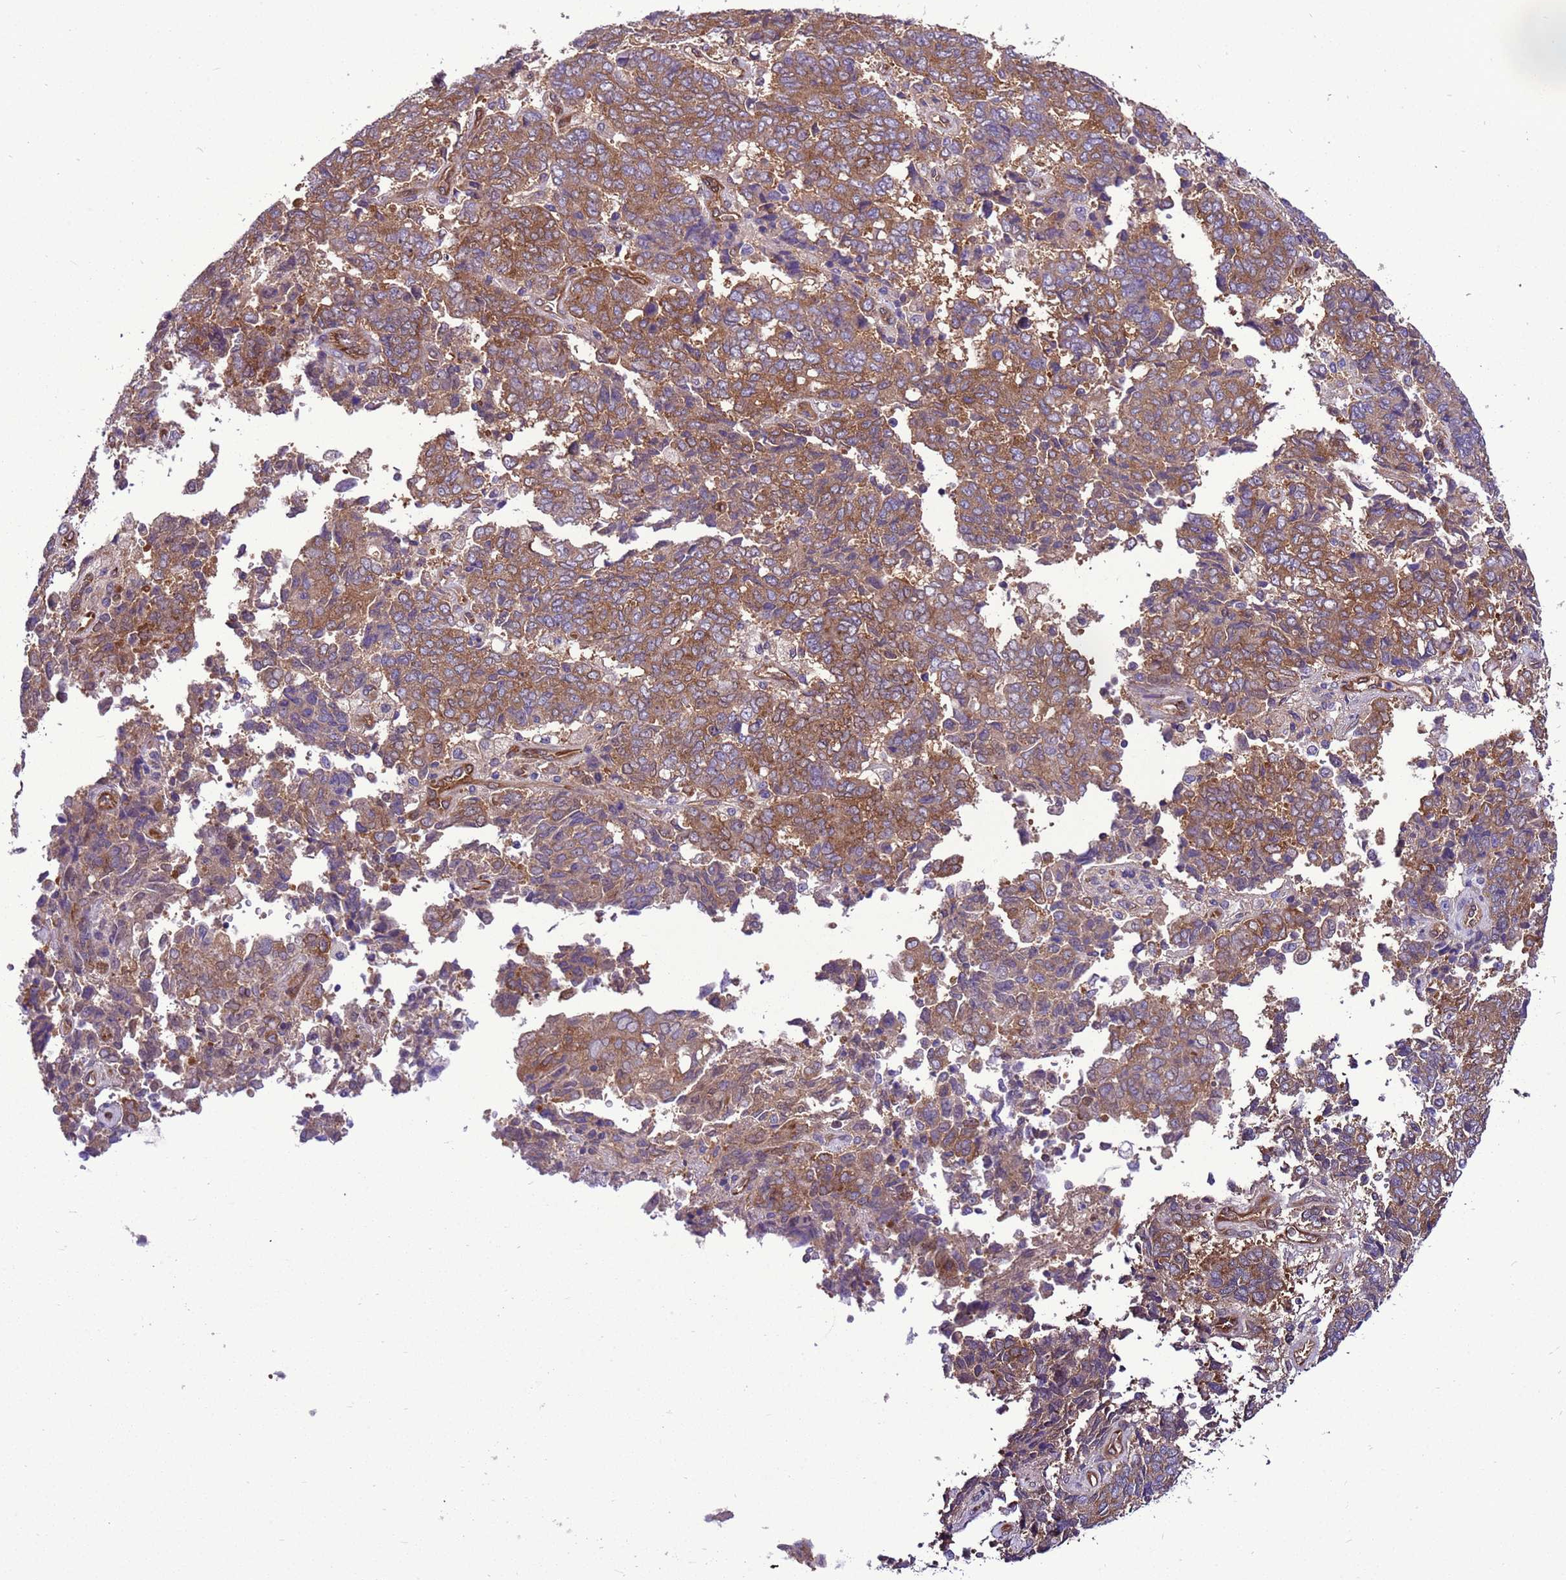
{"staining": {"intensity": "strong", "quantity": ">75%", "location": "cytoplasmic/membranous"}, "tissue": "endometrial cancer", "cell_type": "Tumor cells", "image_type": "cancer", "snomed": [{"axis": "morphology", "description": "Adenocarcinoma, NOS"}, {"axis": "topography", "description": "Endometrium"}], "caption": "About >75% of tumor cells in endometrial cancer demonstrate strong cytoplasmic/membranous protein expression as visualized by brown immunohistochemical staining.", "gene": "RABEP2", "patient": {"sex": "female", "age": 80}}